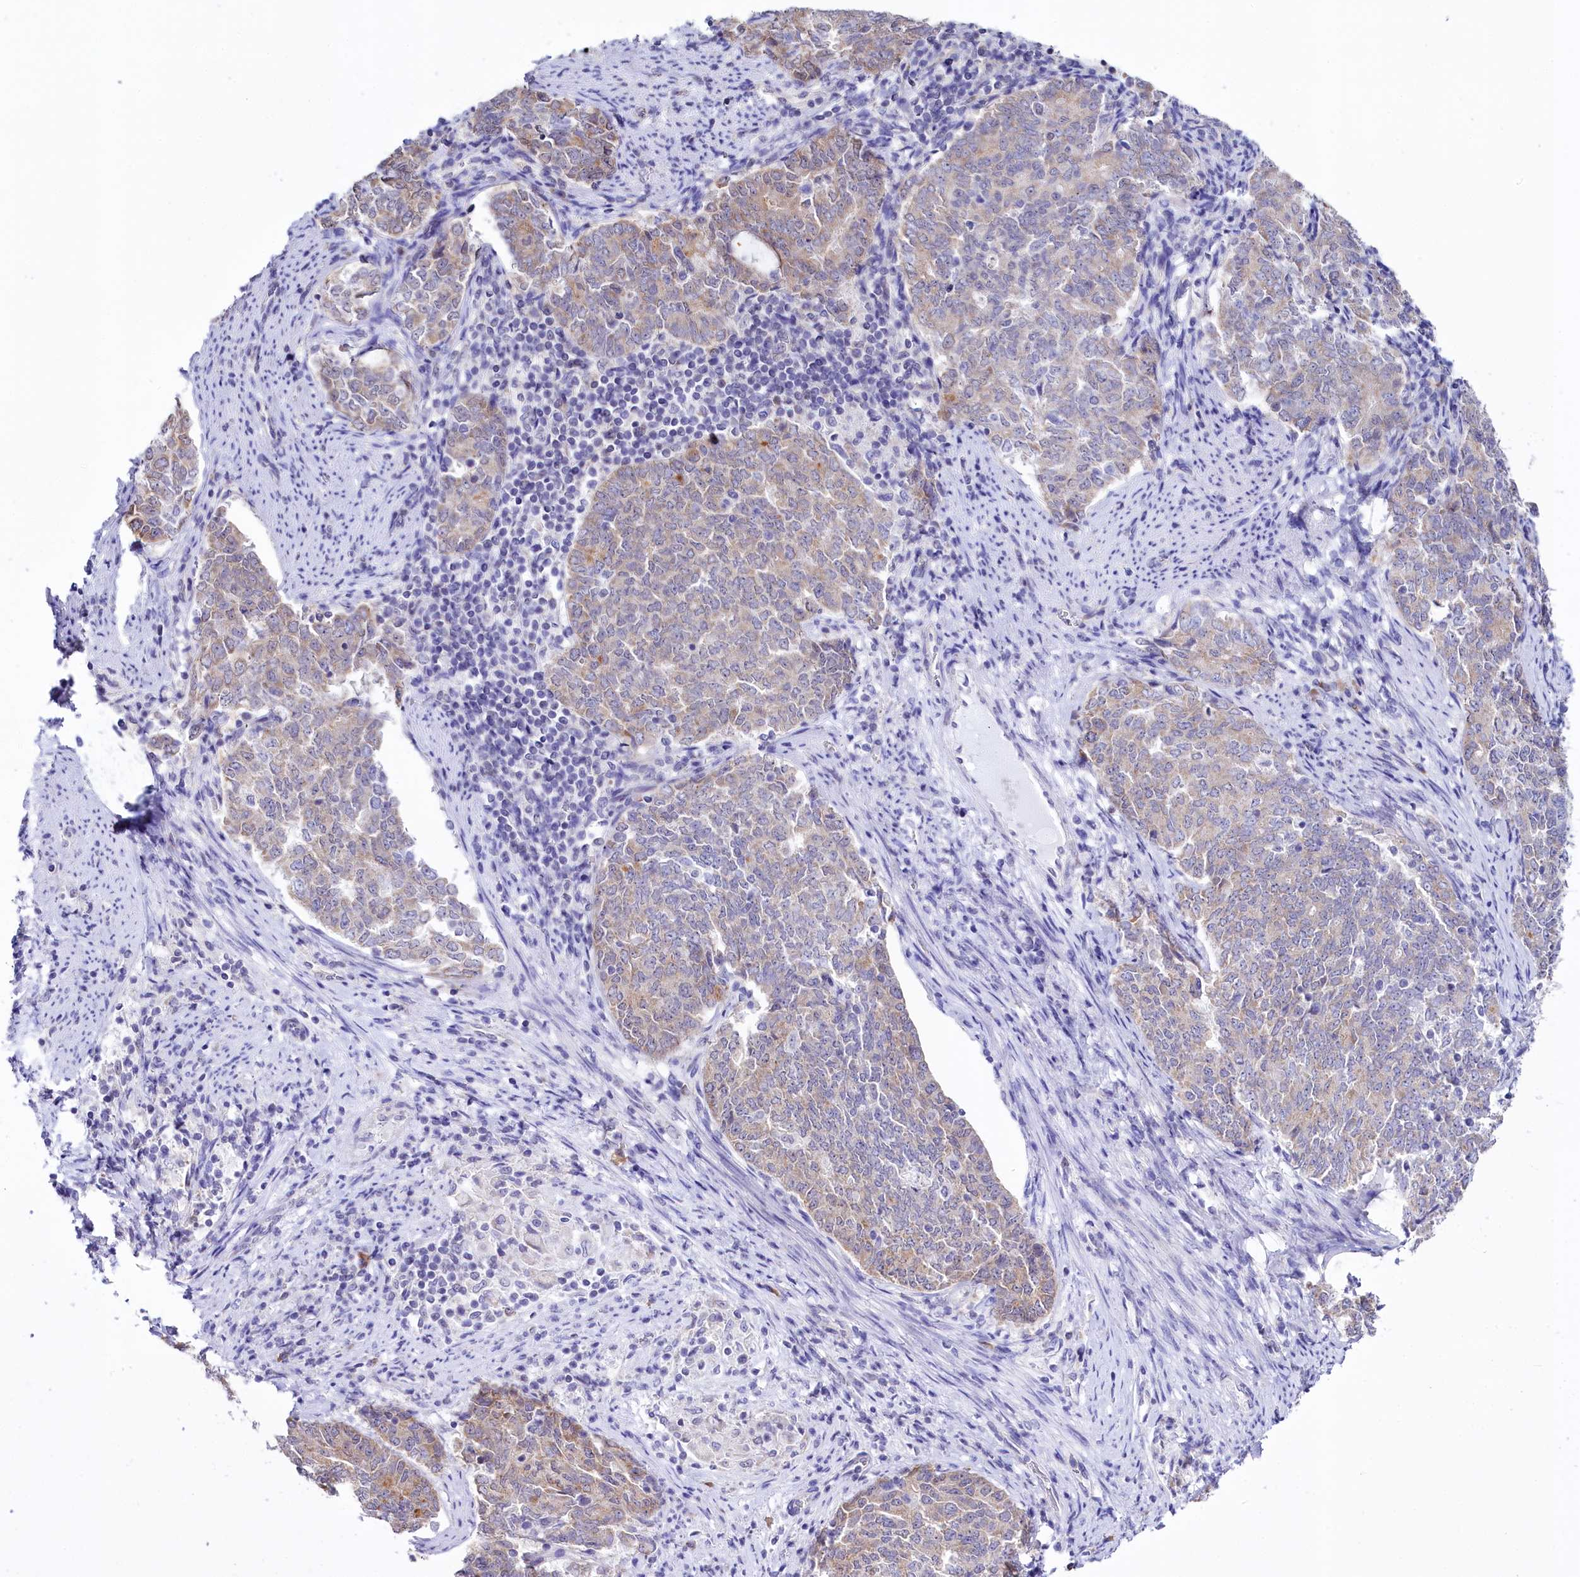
{"staining": {"intensity": "weak", "quantity": "25%-75%", "location": "cytoplasmic/membranous"}, "tissue": "endometrial cancer", "cell_type": "Tumor cells", "image_type": "cancer", "snomed": [{"axis": "morphology", "description": "Adenocarcinoma, NOS"}, {"axis": "topography", "description": "Endometrium"}], "caption": "A brown stain labels weak cytoplasmic/membranous expression of a protein in endometrial cancer (adenocarcinoma) tumor cells.", "gene": "SPATS2", "patient": {"sex": "female", "age": 80}}